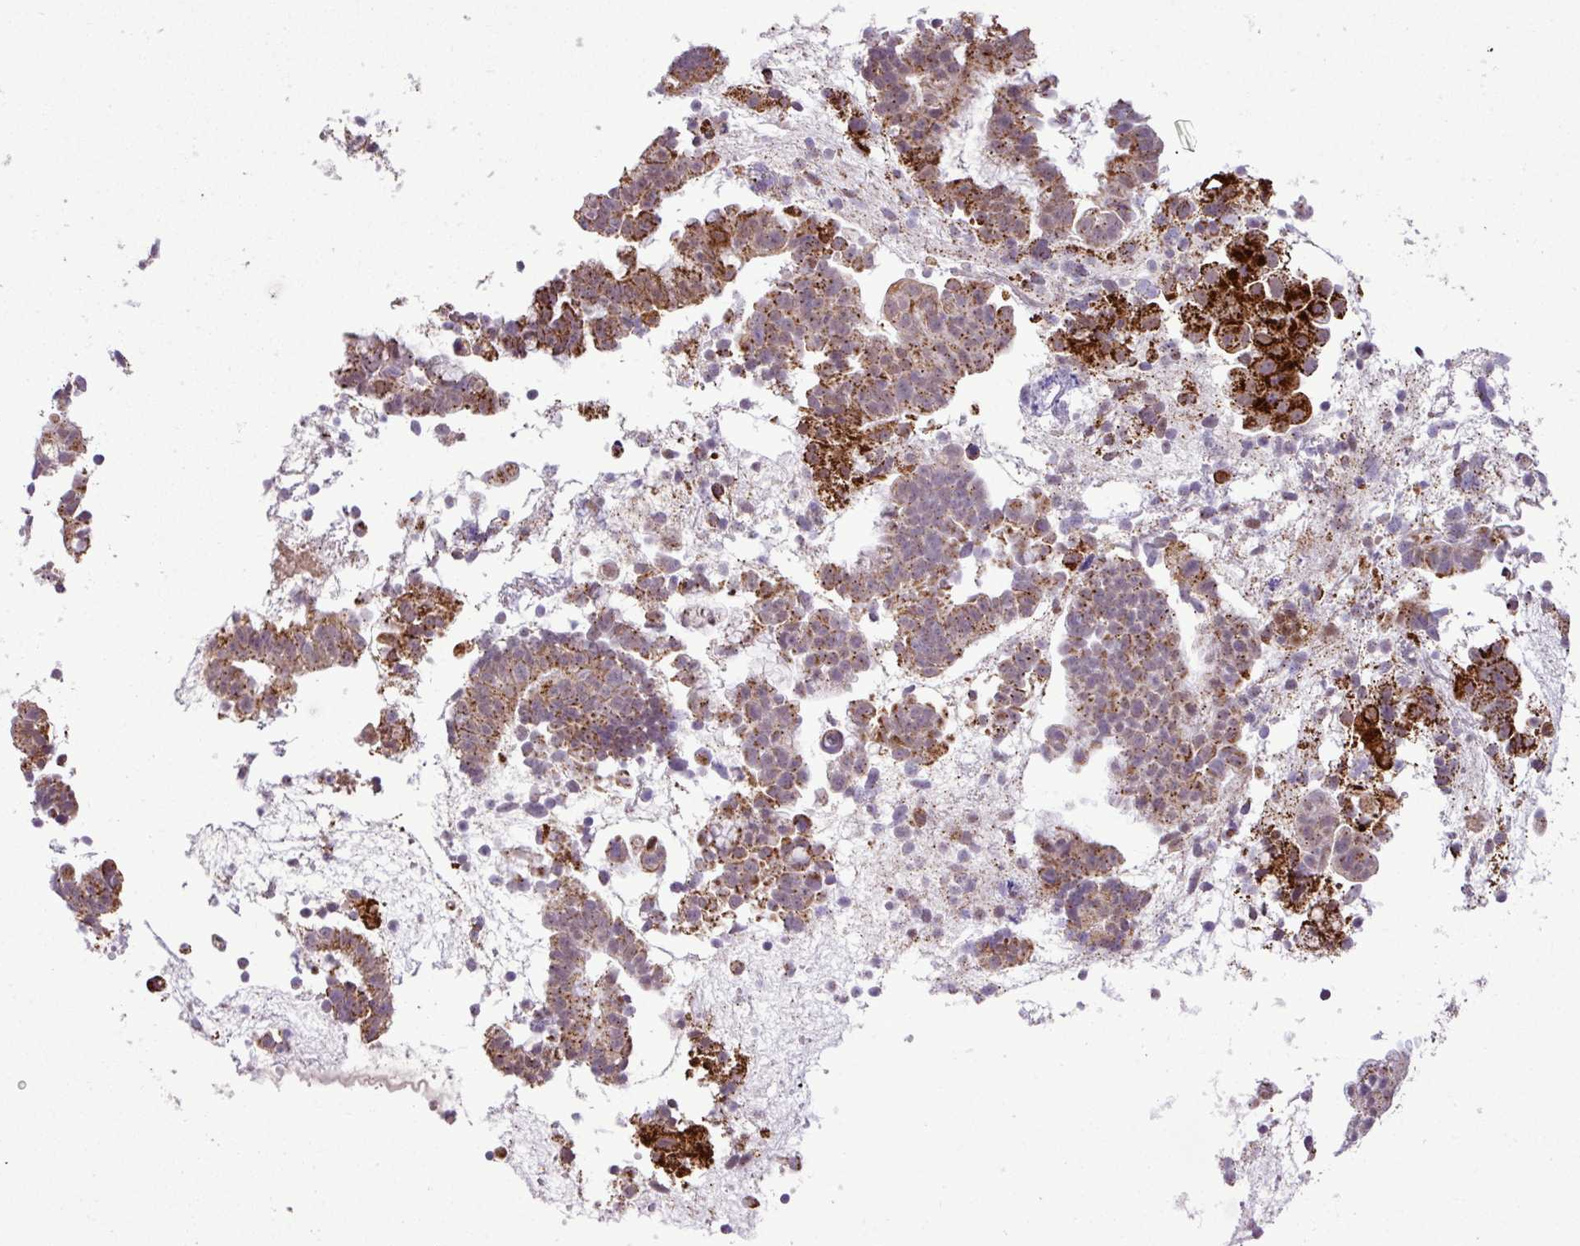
{"staining": {"intensity": "strong", "quantity": "25%-75%", "location": "cytoplasmic/membranous"}, "tissue": "endometrial cancer", "cell_type": "Tumor cells", "image_type": "cancer", "snomed": [{"axis": "morphology", "description": "Adenocarcinoma, NOS"}, {"axis": "topography", "description": "Endometrium"}], "caption": "This photomicrograph shows immunohistochemistry staining of endometrial cancer (adenocarcinoma), with high strong cytoplasmic/membranous staining in about 25%-75% of tumor cells.", "gene": "SGPP1", "patient": {"sex": "female", "age": 76}}